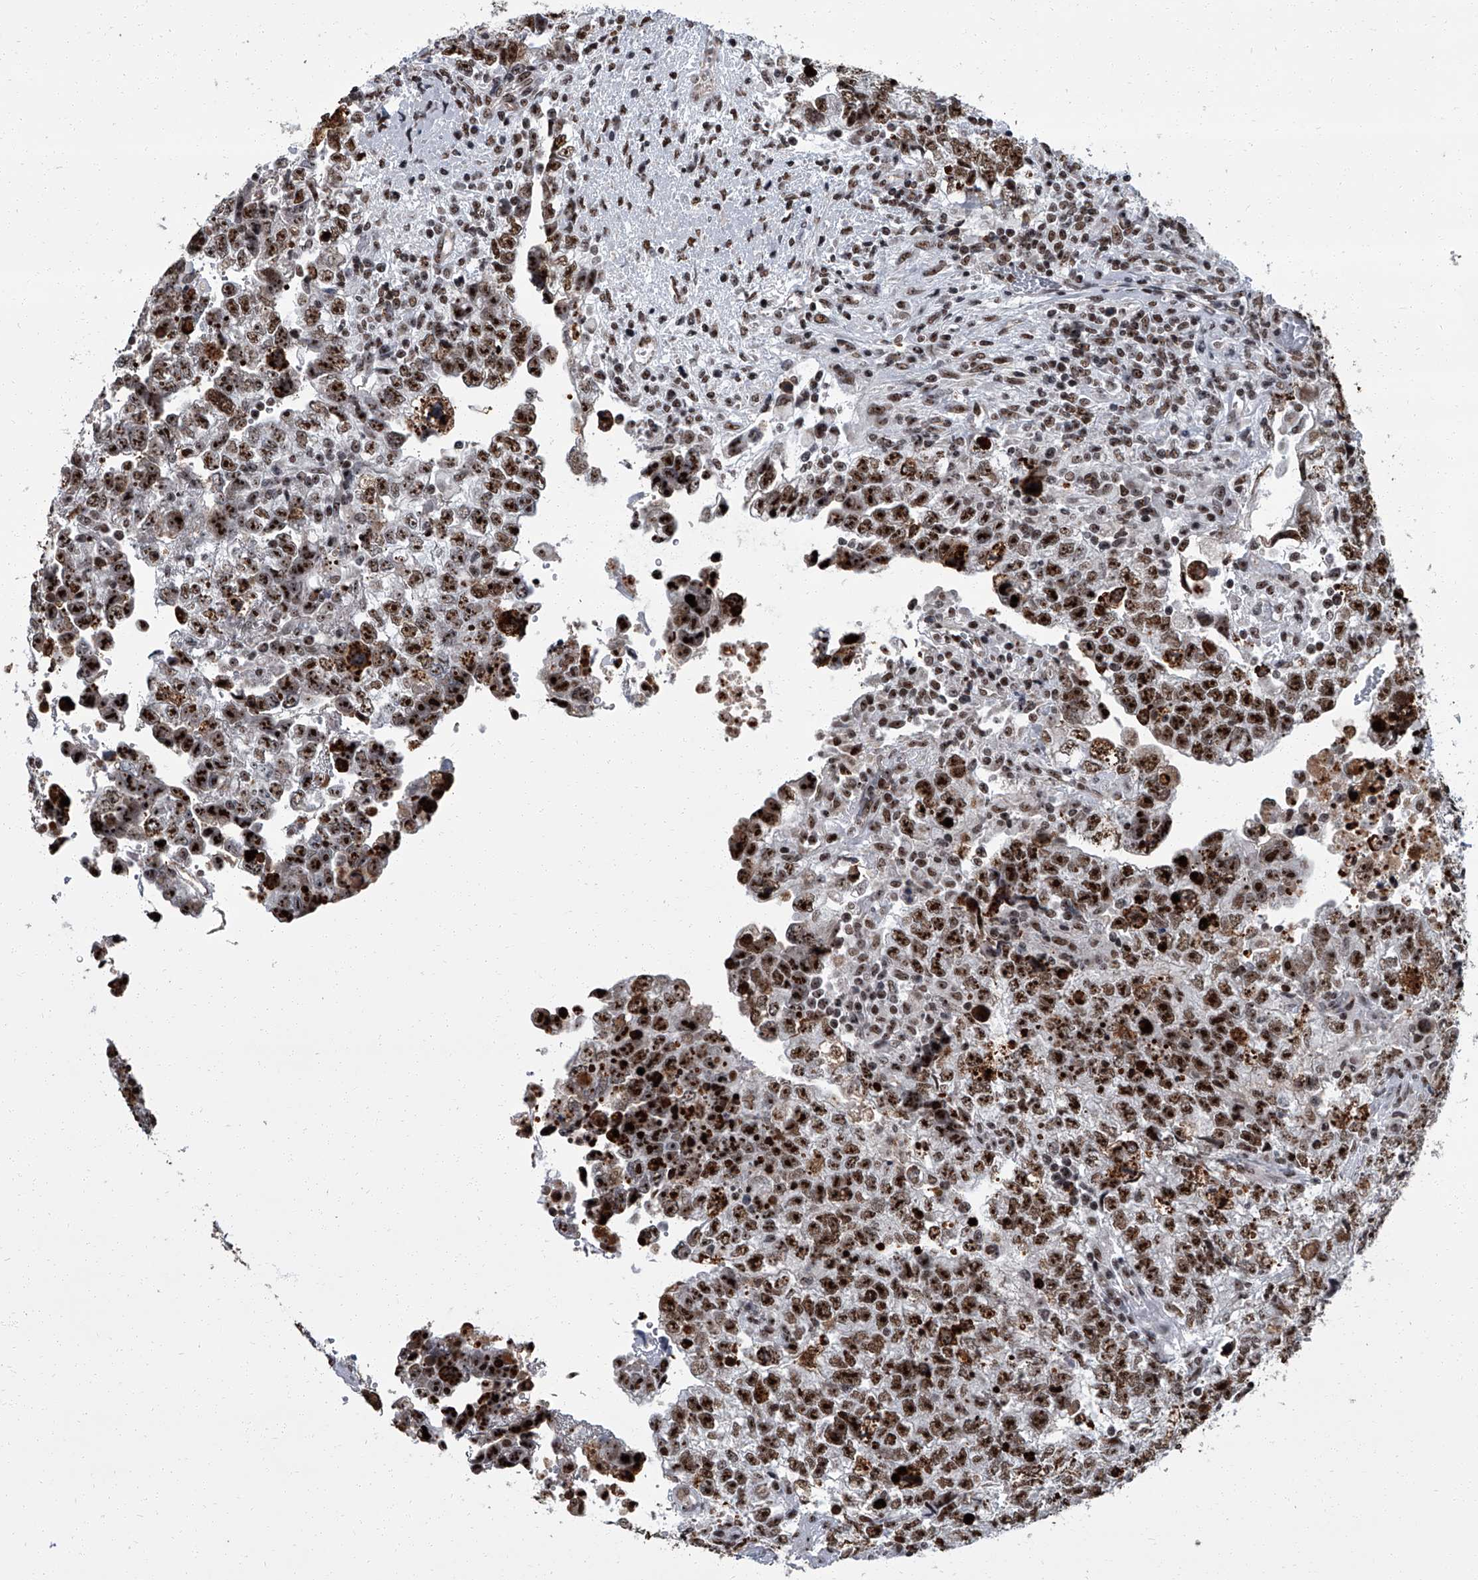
{"staining": {"intensity": "strong", "quantity": ">75%", "location": "nuclear"}, "tissue": "testis cancer", "cell_type": "Tumor cells", "image_type": "cancer", "snomed": [{"axis": "morphology", "description": "Carcinoma, Embryonal, NOS"}, {"axis": "topography", "description": "Testis"}], "caption": "Protein analysis of embryonal carcinoma (testis) tissue exhibits strong nuclear expression in about >75% of tumor cells.", "gene": "ZNF518B", "patient": {"sex": "male", "age": 37}}